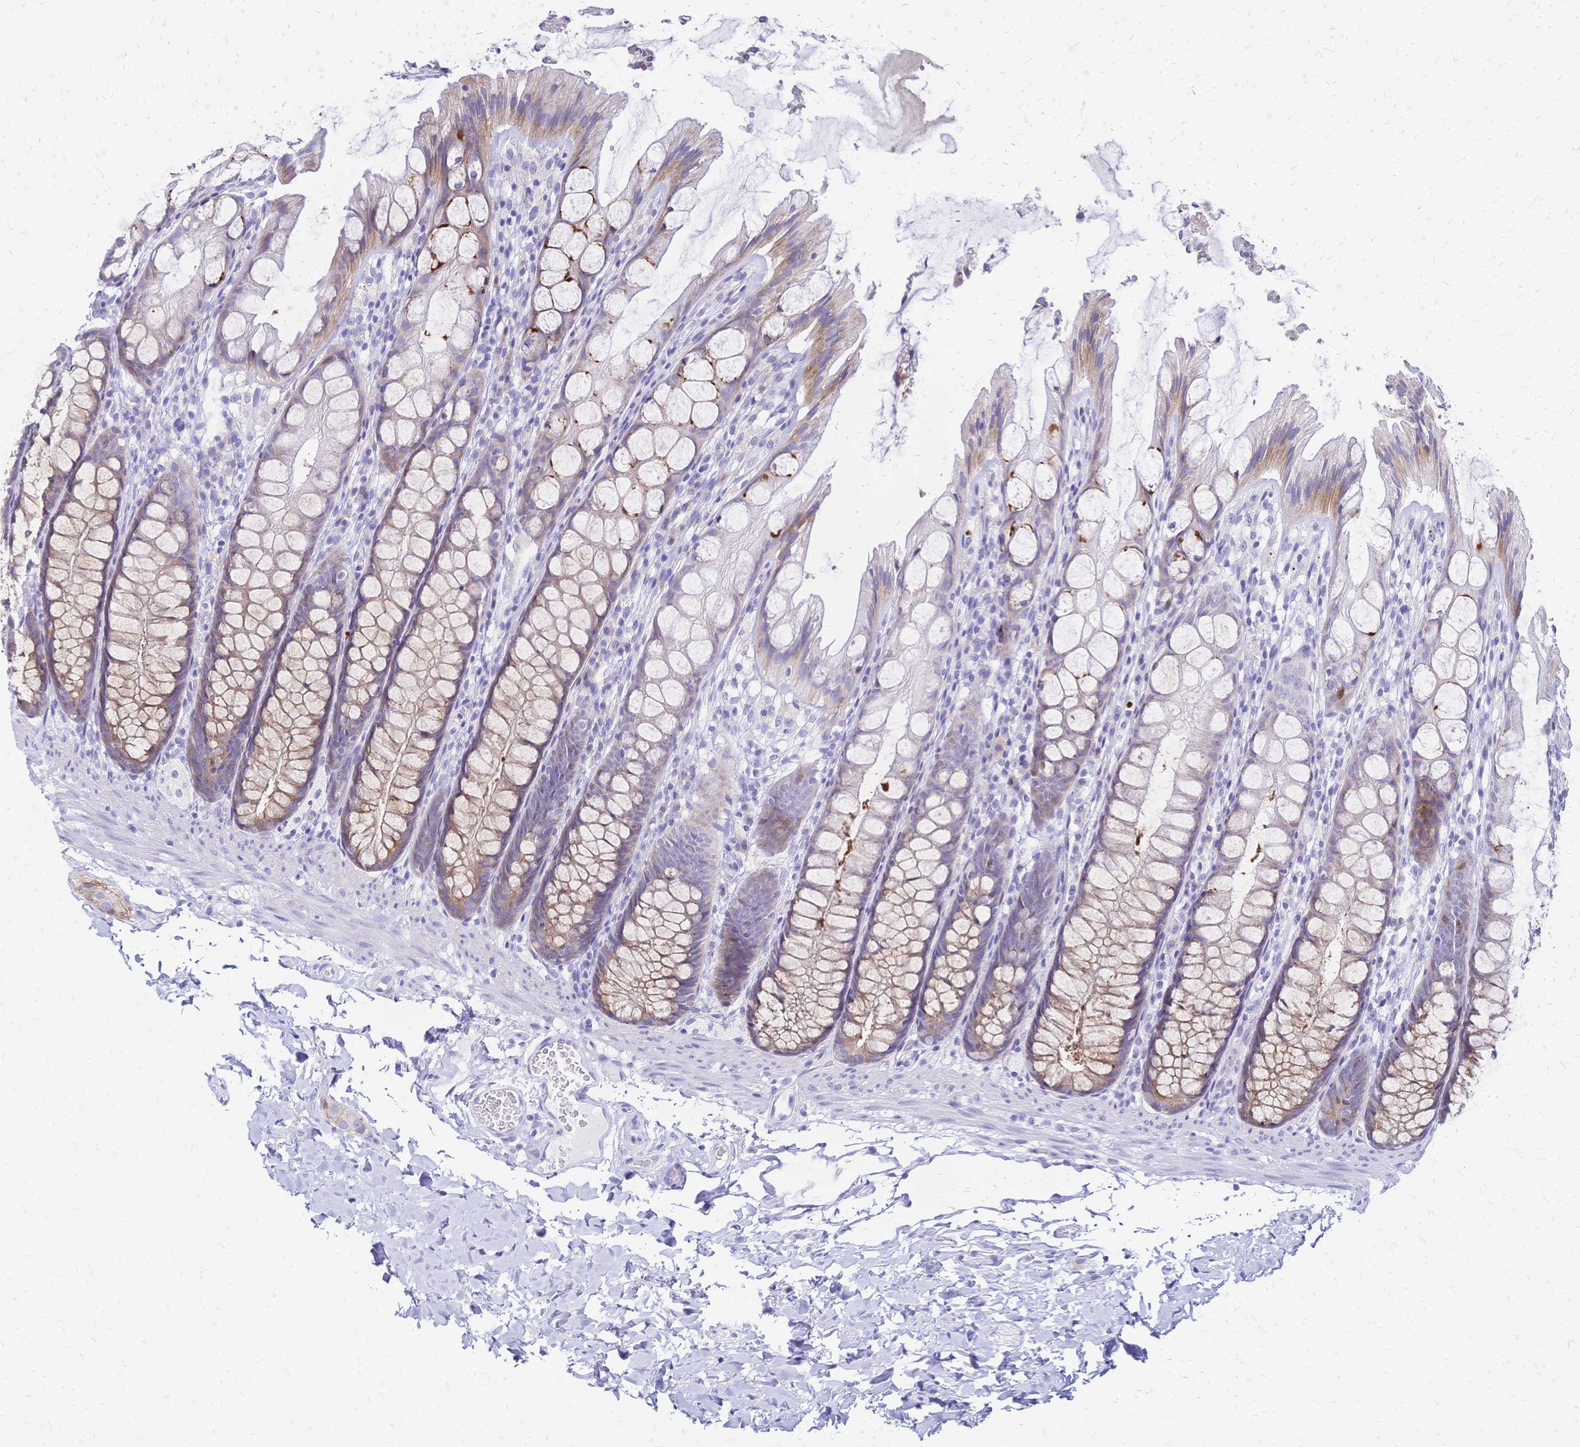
{"staining": {"intensity": "negative", "quantity": "none", "location": "none"}, "tissue": "colon", "cell_type": "Endothelial cells", "image_type": "normal", "snomed": [{"axis": "morphology", "description": "Normal tissue, NOS"}, {"axis": "topography", "description": "Colon"}], "caption": "Immunohistochemistry photomicrograph of normal human colon stained for a protein (brown), which displays no staining in endothelial cells.", "gene": "GRB7", "patient": {"sex": "male", "age": 47}}